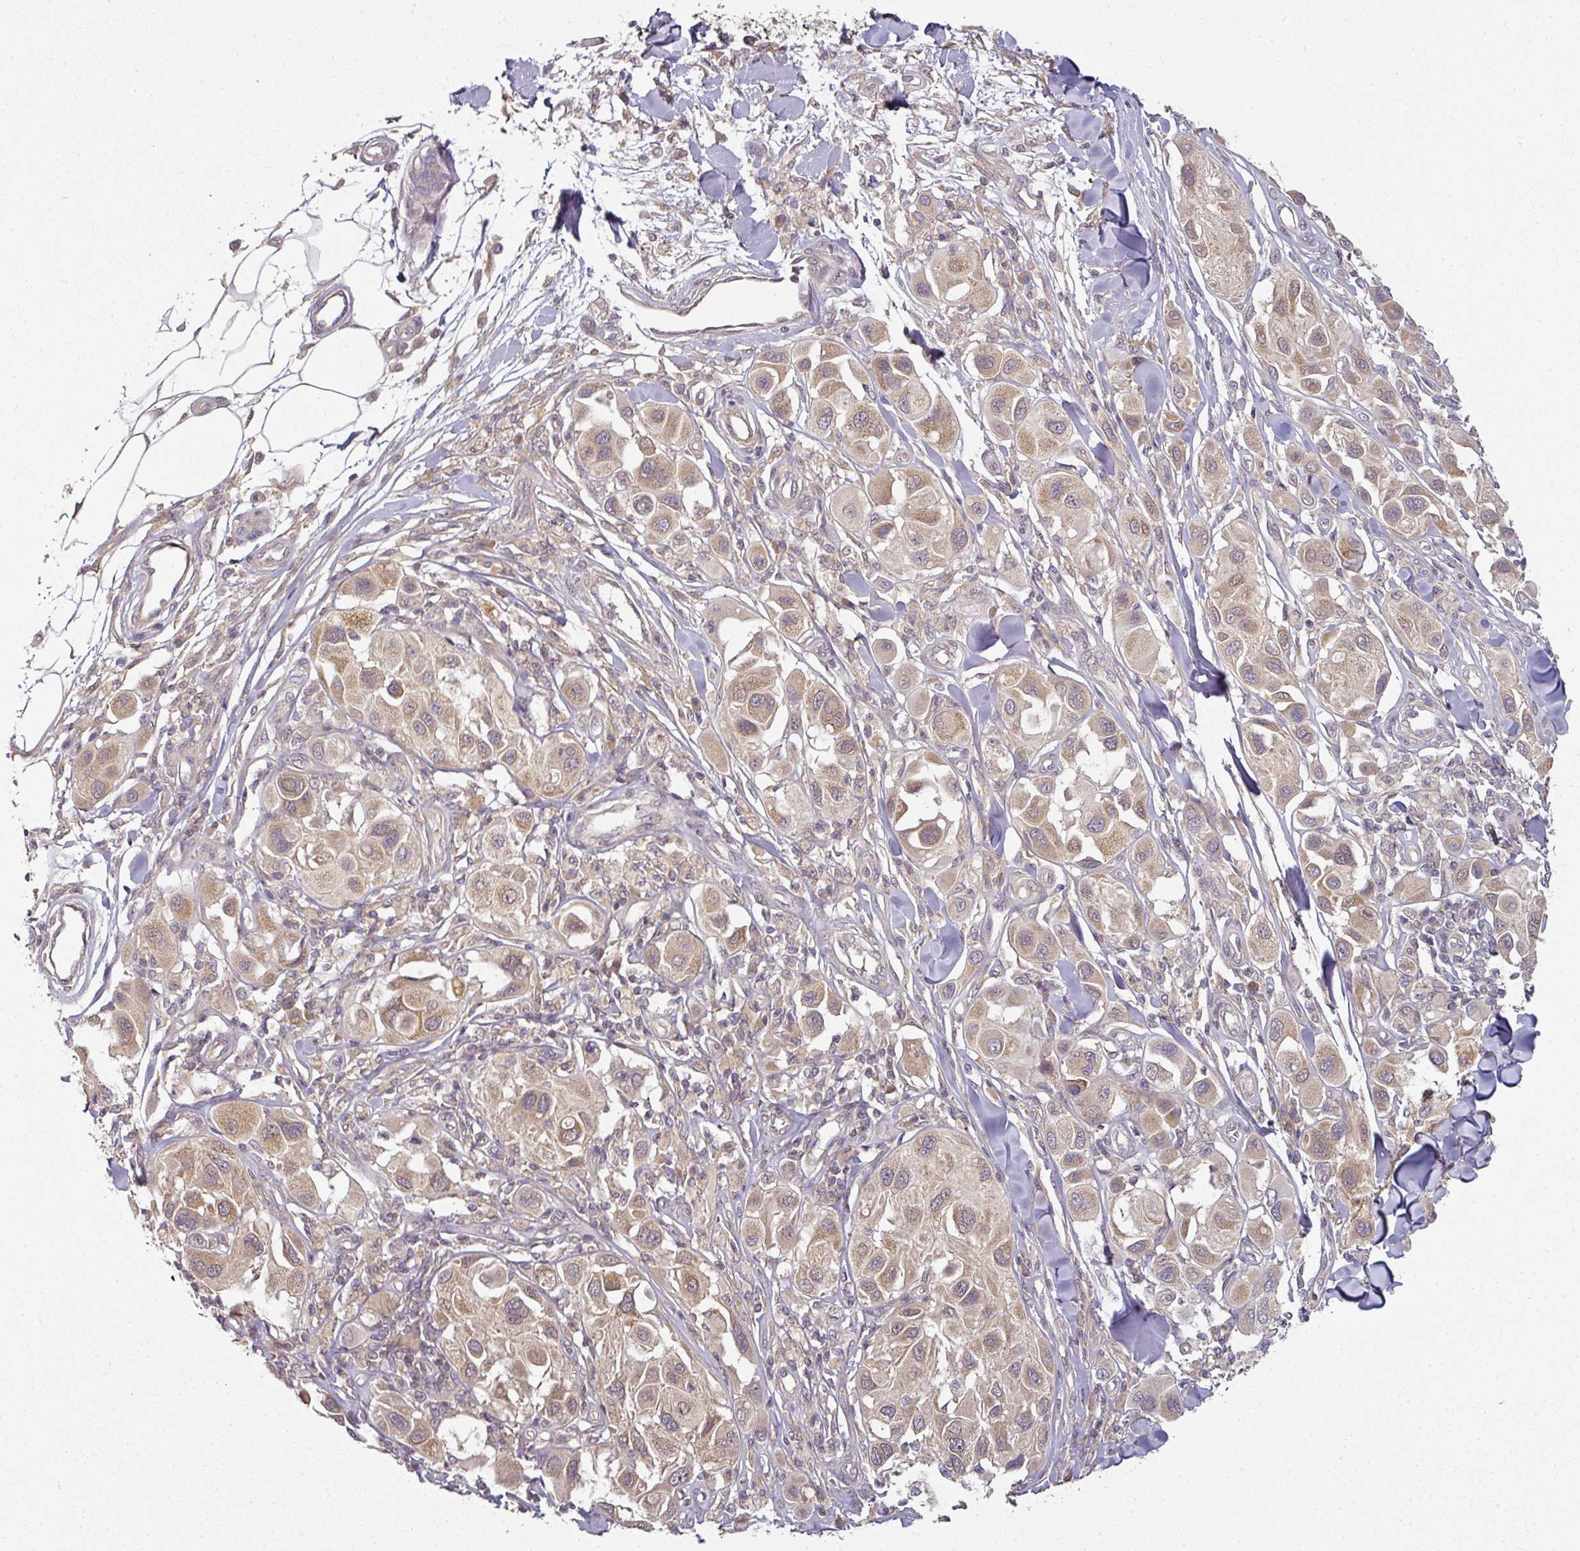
{"staining": {"intensity": "moderate", "quantity": ">75%", "location": "cytoplasmic/membranous"}, "tissue": "melanoma", "cell_type": "Tumor cells", "image_type": "cancer", "snomed": [{"axis": "morphology", "description": "Malignant melanoma, Metastatic site"}, {"axis": "topography", "description": "Skin"}], "caption": "Malignant melanoma (metastatic site) tissue exhibits moderate cytoplasmic/membranous staining in about >75% of tumor cells The protein is stained brown, and the nuclei are stained in blue (DAB IHC with brightfield microscopy, high magnification).", "gene": "MAP2K2", "patient": {"sex": "male", "age": 41}}